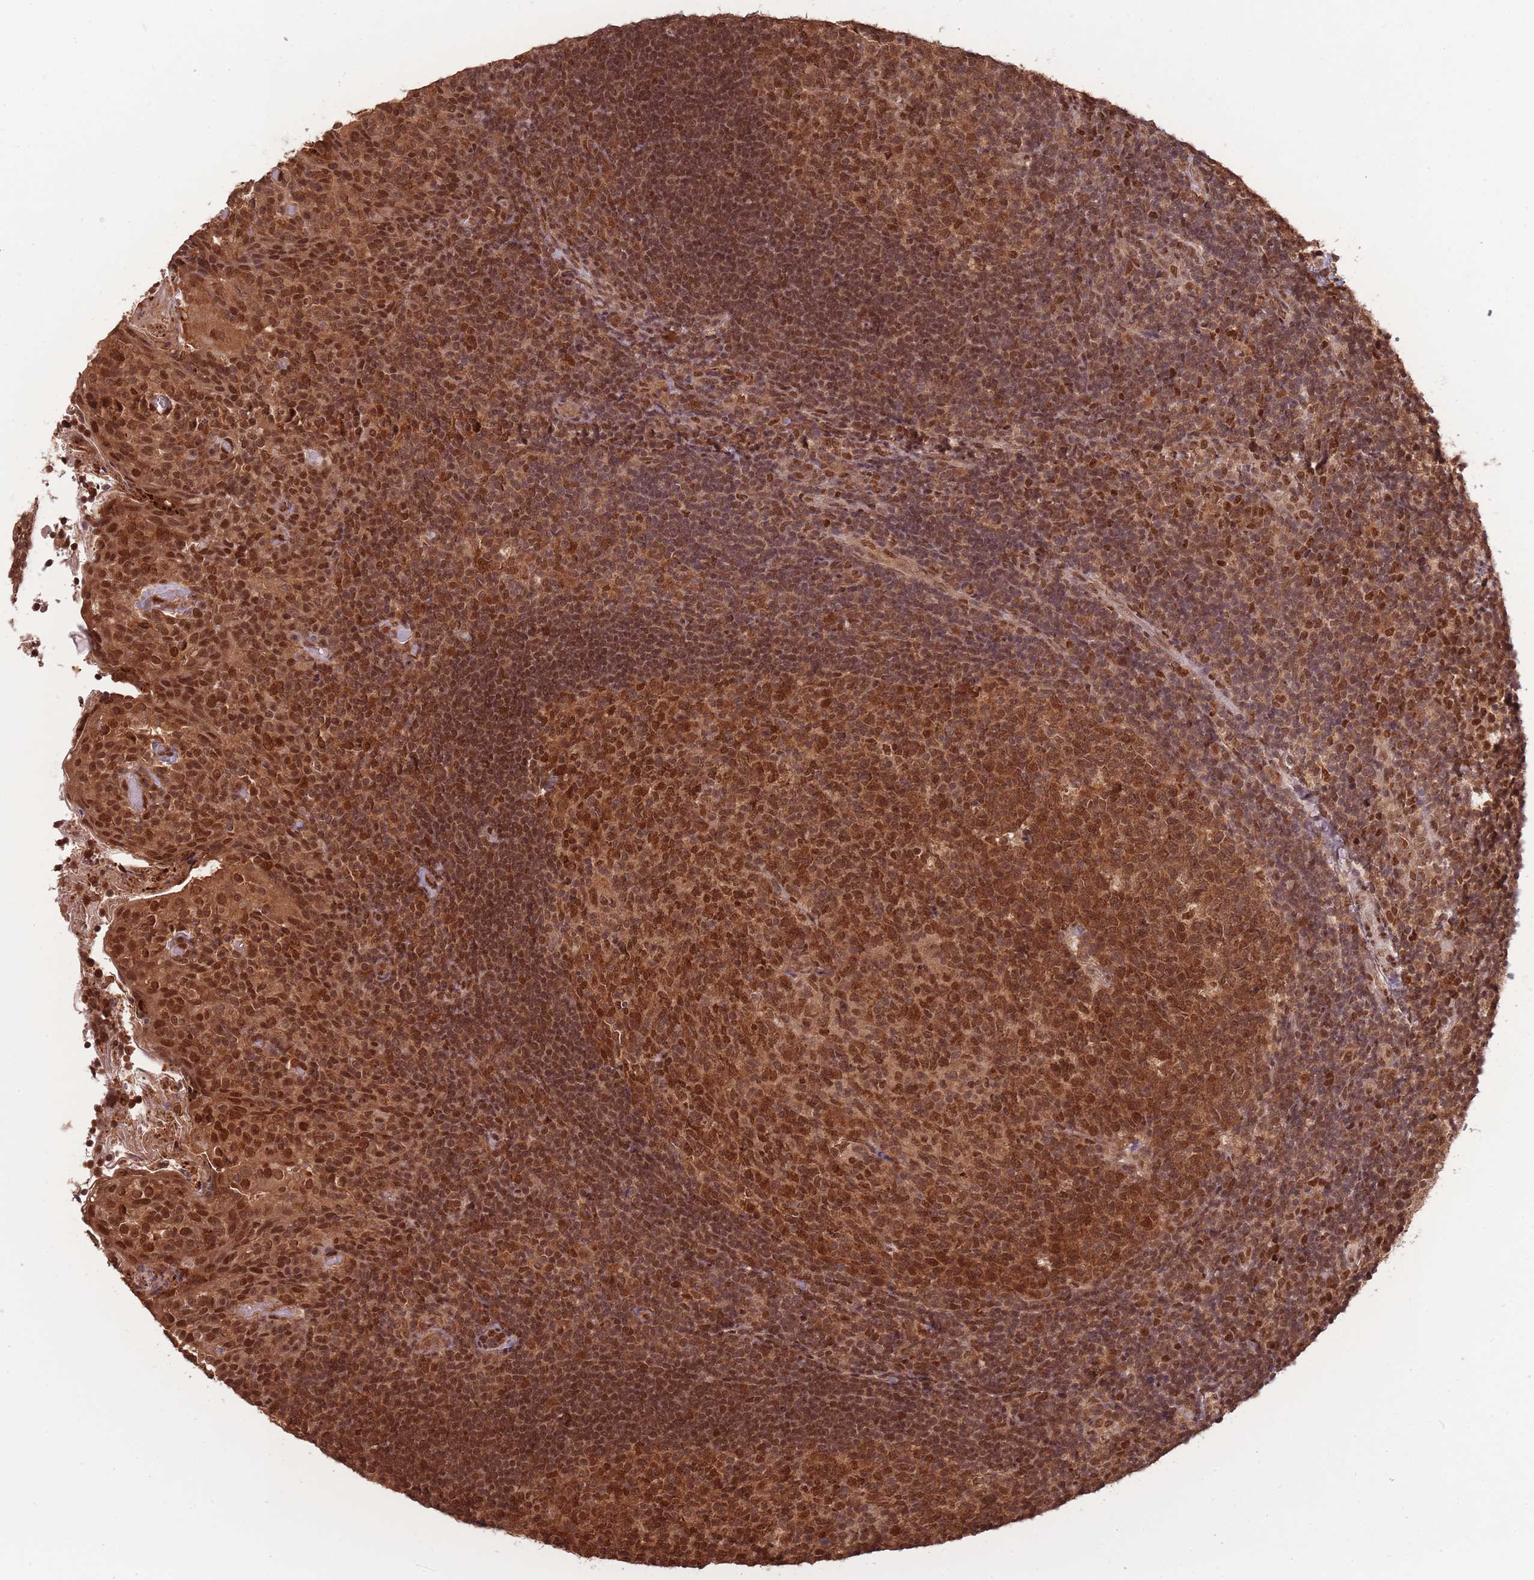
{"staining": {"intensity": "strong", "quantity": ">75%", "location": "nuclear"}, "tissue": "tonsil", "cell_type": "Germinal center cells", "image_type": "normal", "snomed": [{"axis": "morphology", "description": "Normal tissue, NOS"}, {"axis": "topography", "description": "Tonsil"}], "caption": "Approximately >75% of germinal center cells in normal human tonsil exhibit strong nuclear protein expression as visualized by brown immunohistochemical staining.", "gene": "RPS27A", "patient": {"sex": "female", "age": 10}}